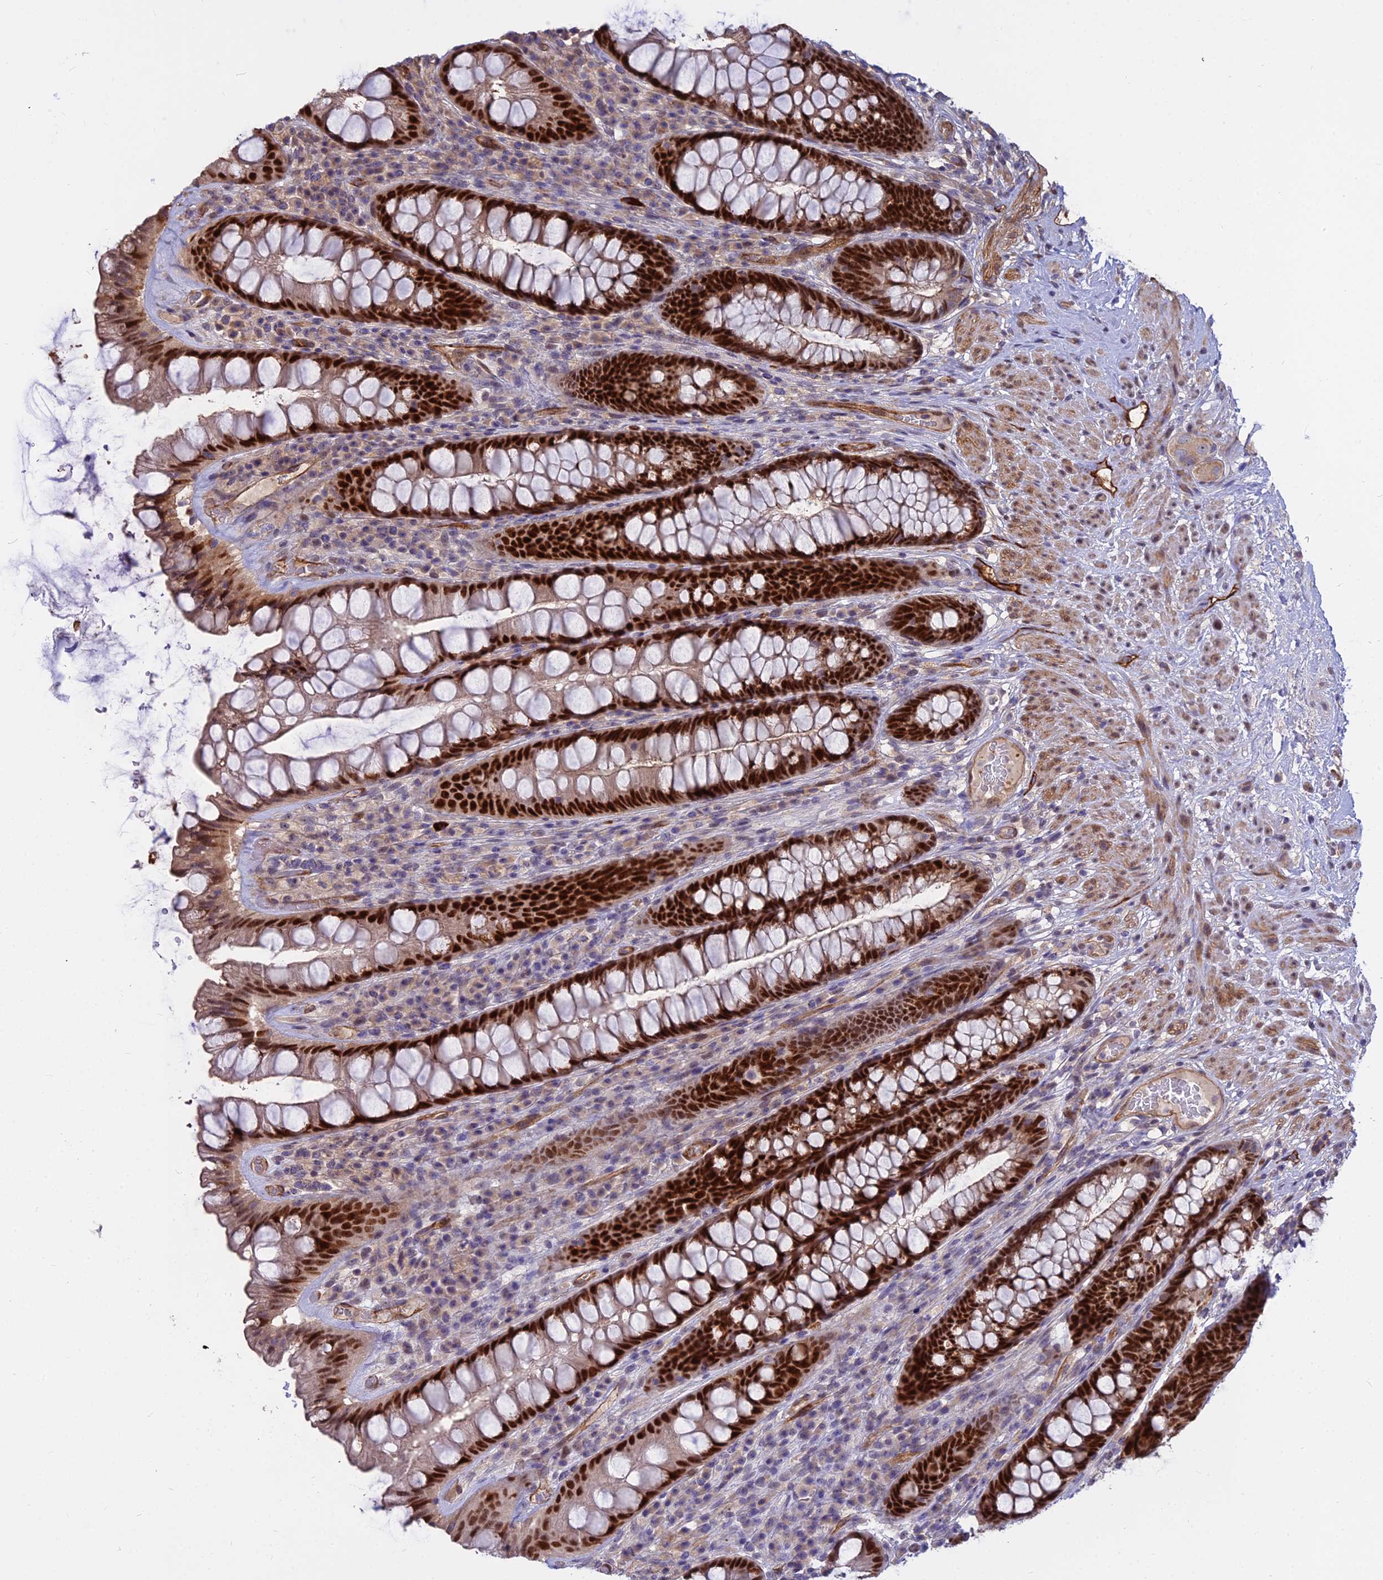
{"staining": {"intensity": "strong", "quantity": ">75%", "location": "cytoplasmic/membranous,nuclear"}, "tissue": "rectum", "cell_type": "Glandular cells", "image_type": "normal", "snomed": [{"axis": "morphology", "description": "Normal tissue, NOS"}, {"axis": "topography", "description": "Rectum"}], "caption": "Immunohistochemistry staining of benign rectum, which demonstrates high levels of strong cytoplasmic/membranous,nuclear expression in about >75% of glandular cells indicating strong cytoplasmic/membranous,nuclear protein positivity. The staining was performed using DAB (3,3'-diaminobenzidine) (brown) for protein detection and nuclei were counterstained in hematoxylin (blue).", "gene": "TCEA3", "patient": {"sex": "male", "age": 74}}